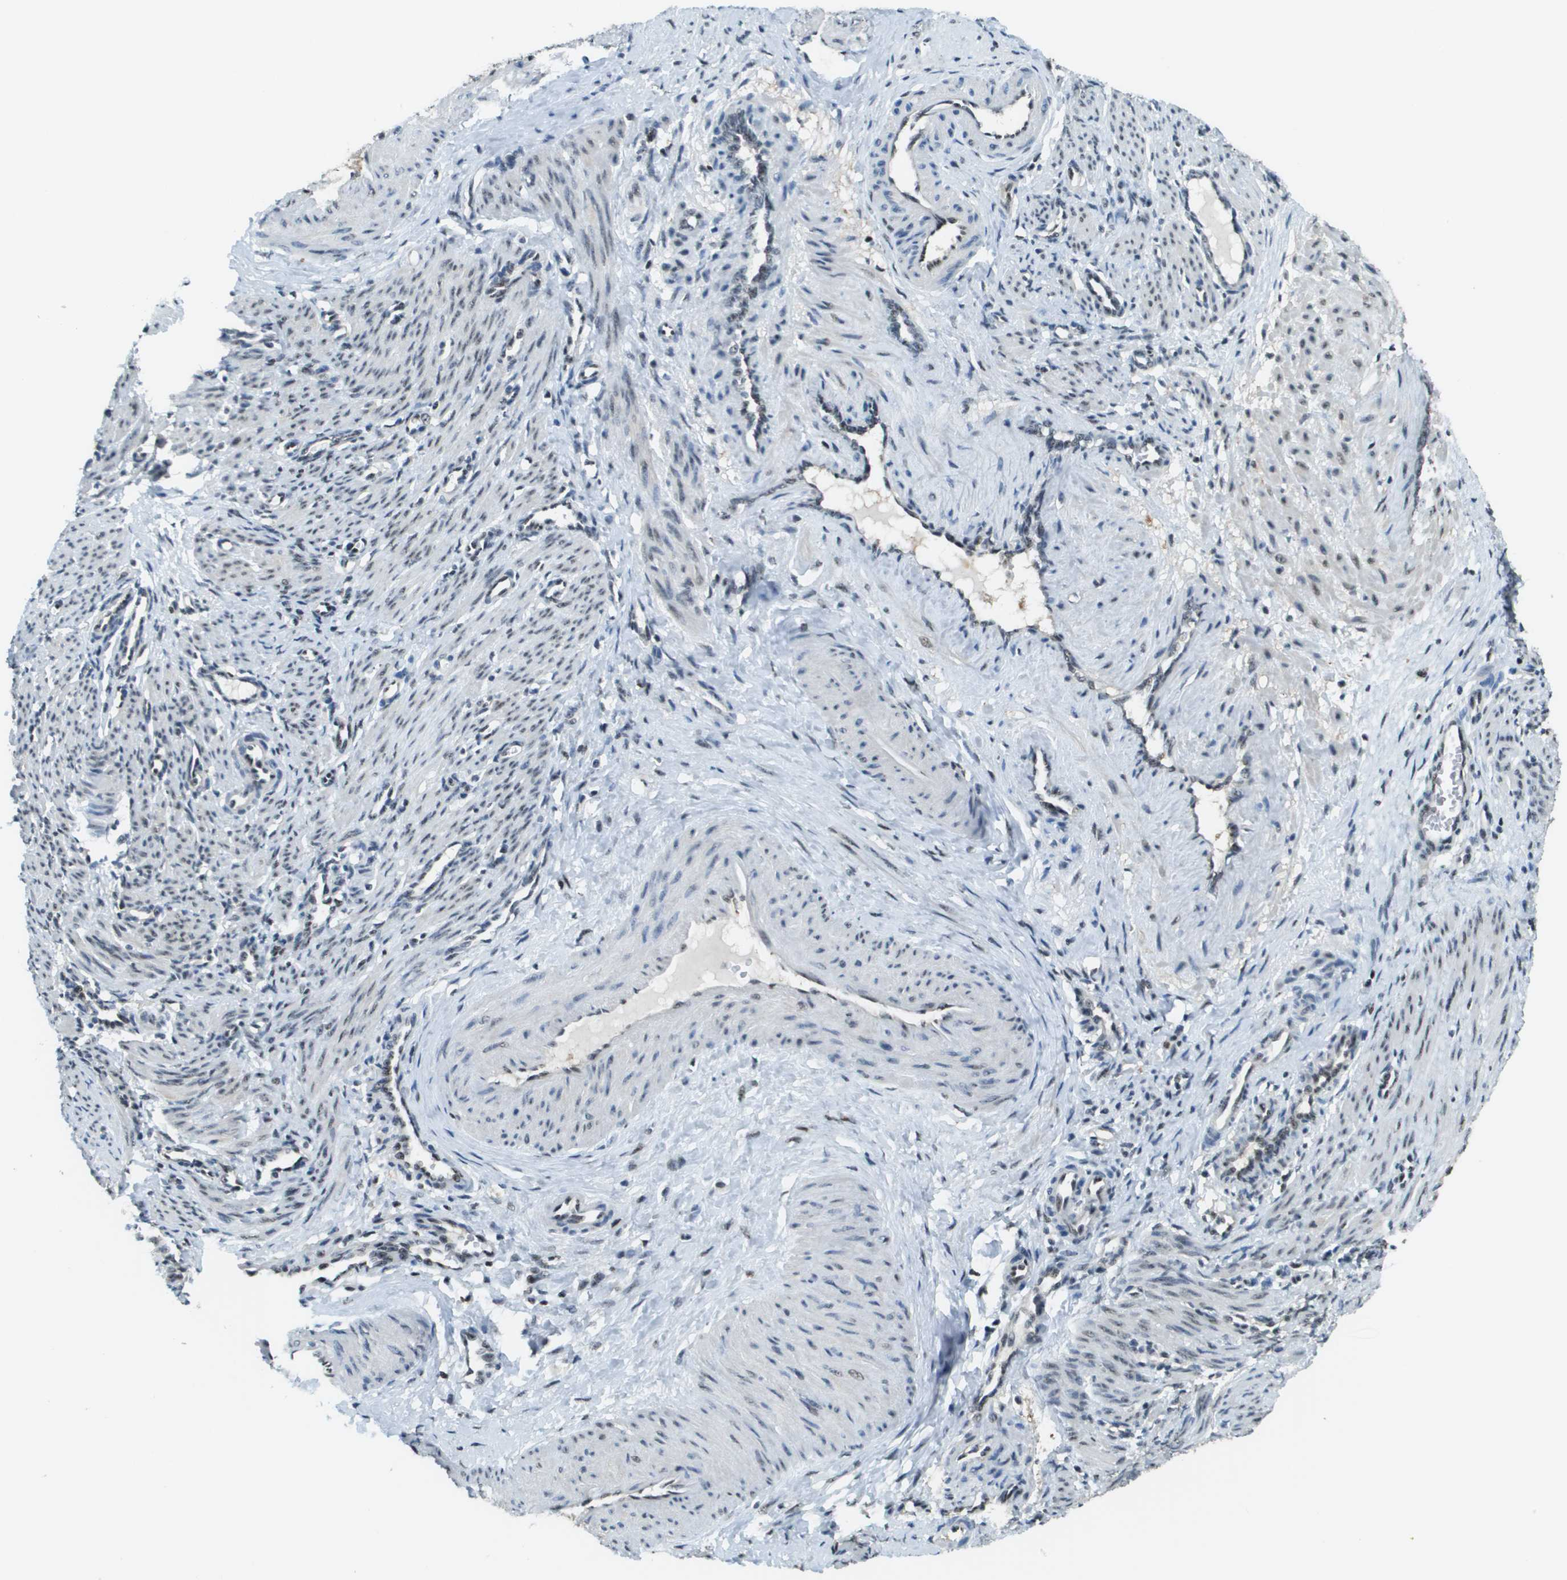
{"staining": {"intensity": "negative", "quantity": "none", "location": "none"}, "tissue": "smooth muscle", "cell_type": "Smooth muscle cells", "image_type": "normal", "snomed": [{"axis": "morphology", "description": "Normal tissue, NOS"}, {"axis": "topography", "description": "Endometrium"}], "caption": "This is an immunohistochemistry (IHC) micrograph of normal human smooth muscle. There is no expression in smooth muscle cells.", "gene": "SP100", "patient": {"sex": "female", "age": 33}}